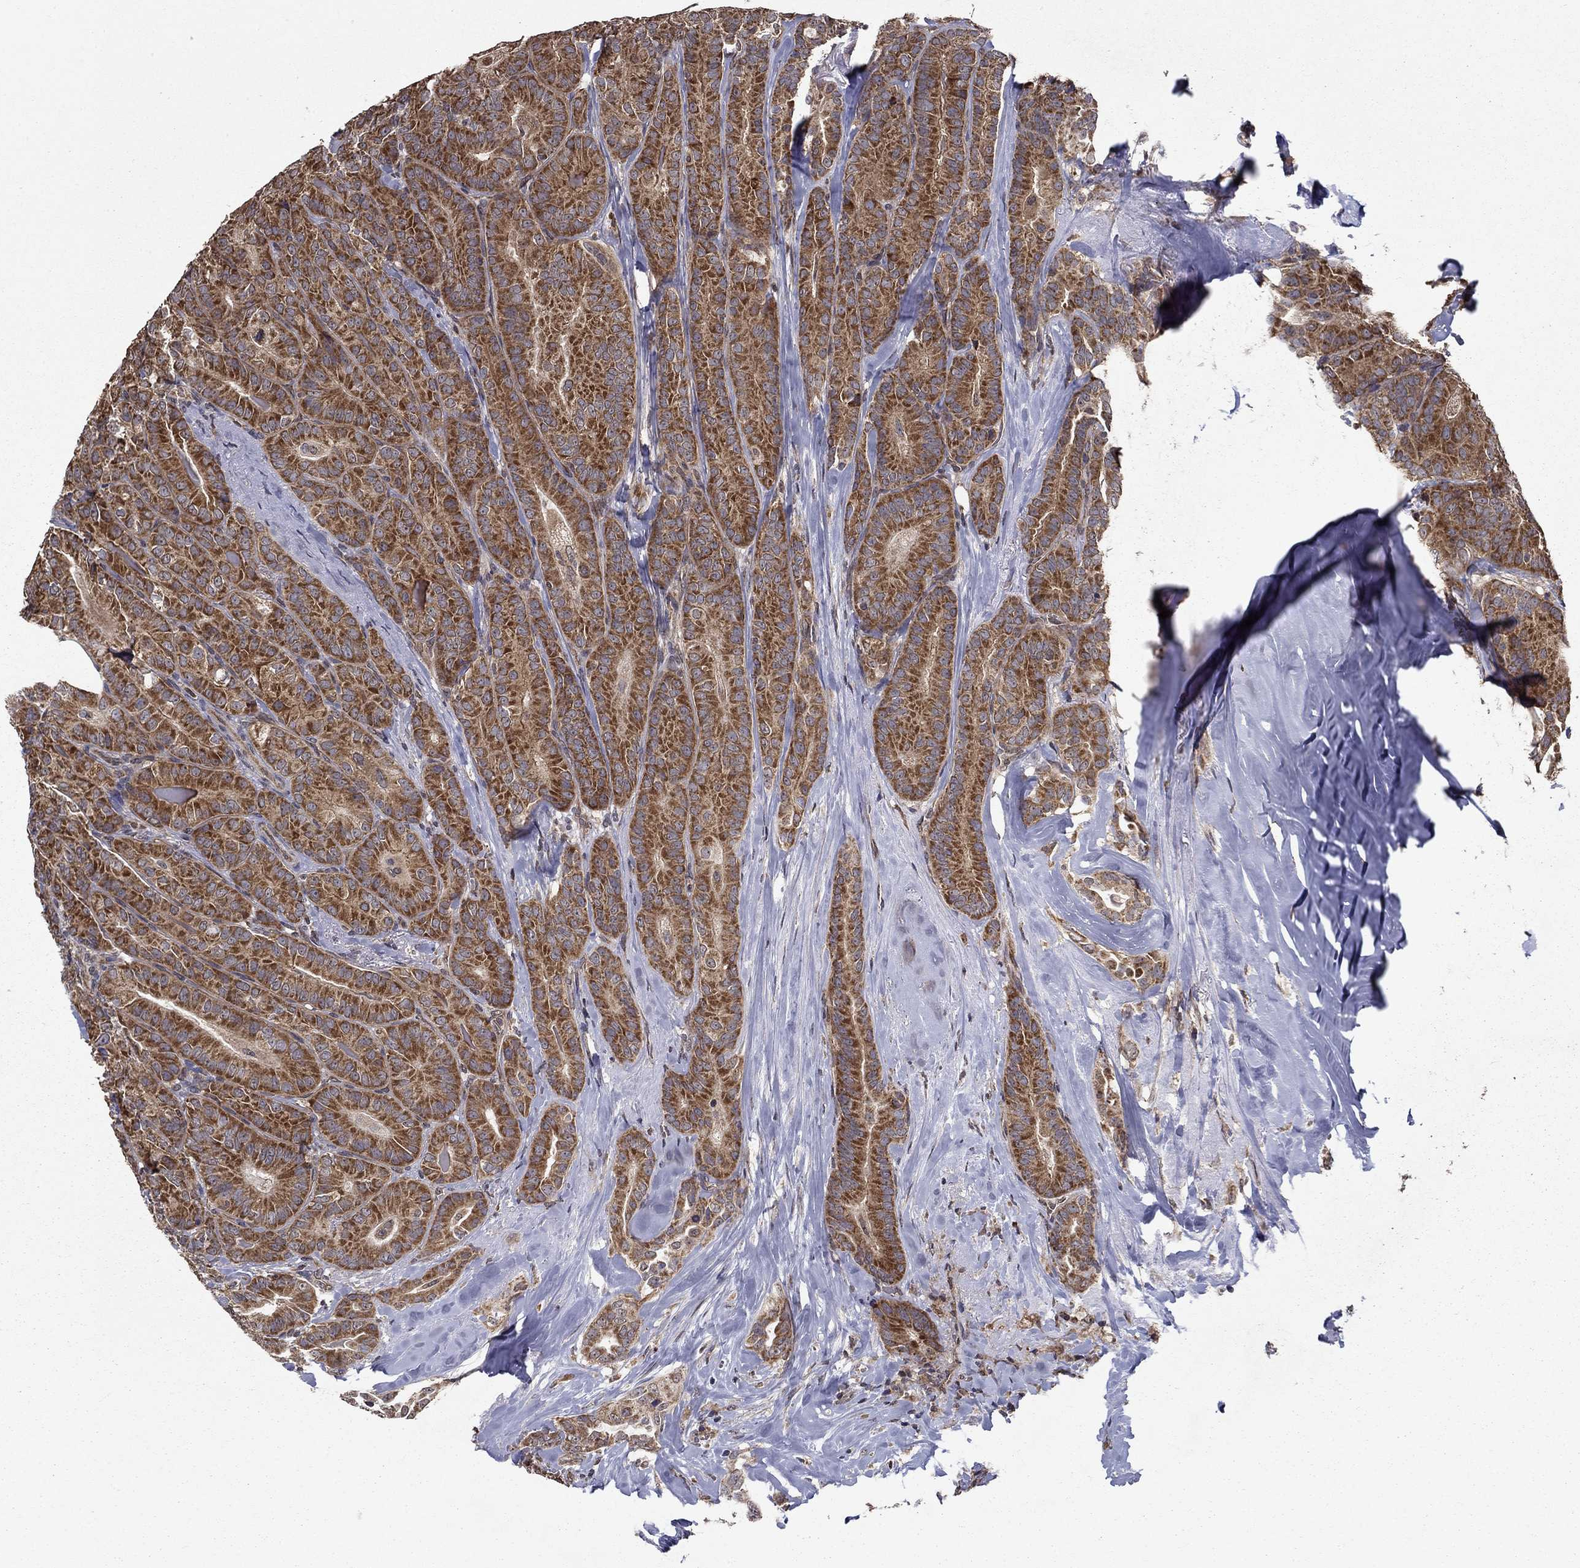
{"staining": {"intensity": "strong", "quantity": ">75%", "location": "cytoplasmic/membranous"}, "tissue": "thyroid cancer", "cell_type": "Tumor cells", "image_type": "cancer", "snomed": [{"axis": "morphology", "description": "Papillary adenocarcinoma, NOS"}, {"axis": "topography", "description": "Thyroid gland"}], "caption": "The immunohistochemical stain labels strong cytoplasmic/membranous staining in tumor cells of papillary adenocarcinoma (thyroid) tissue. (brown staining indicates protein expression, while blue staining denotes nuclei).", "gene": "SLC2A13", "patient": {"sex": "male", "age": 61}}